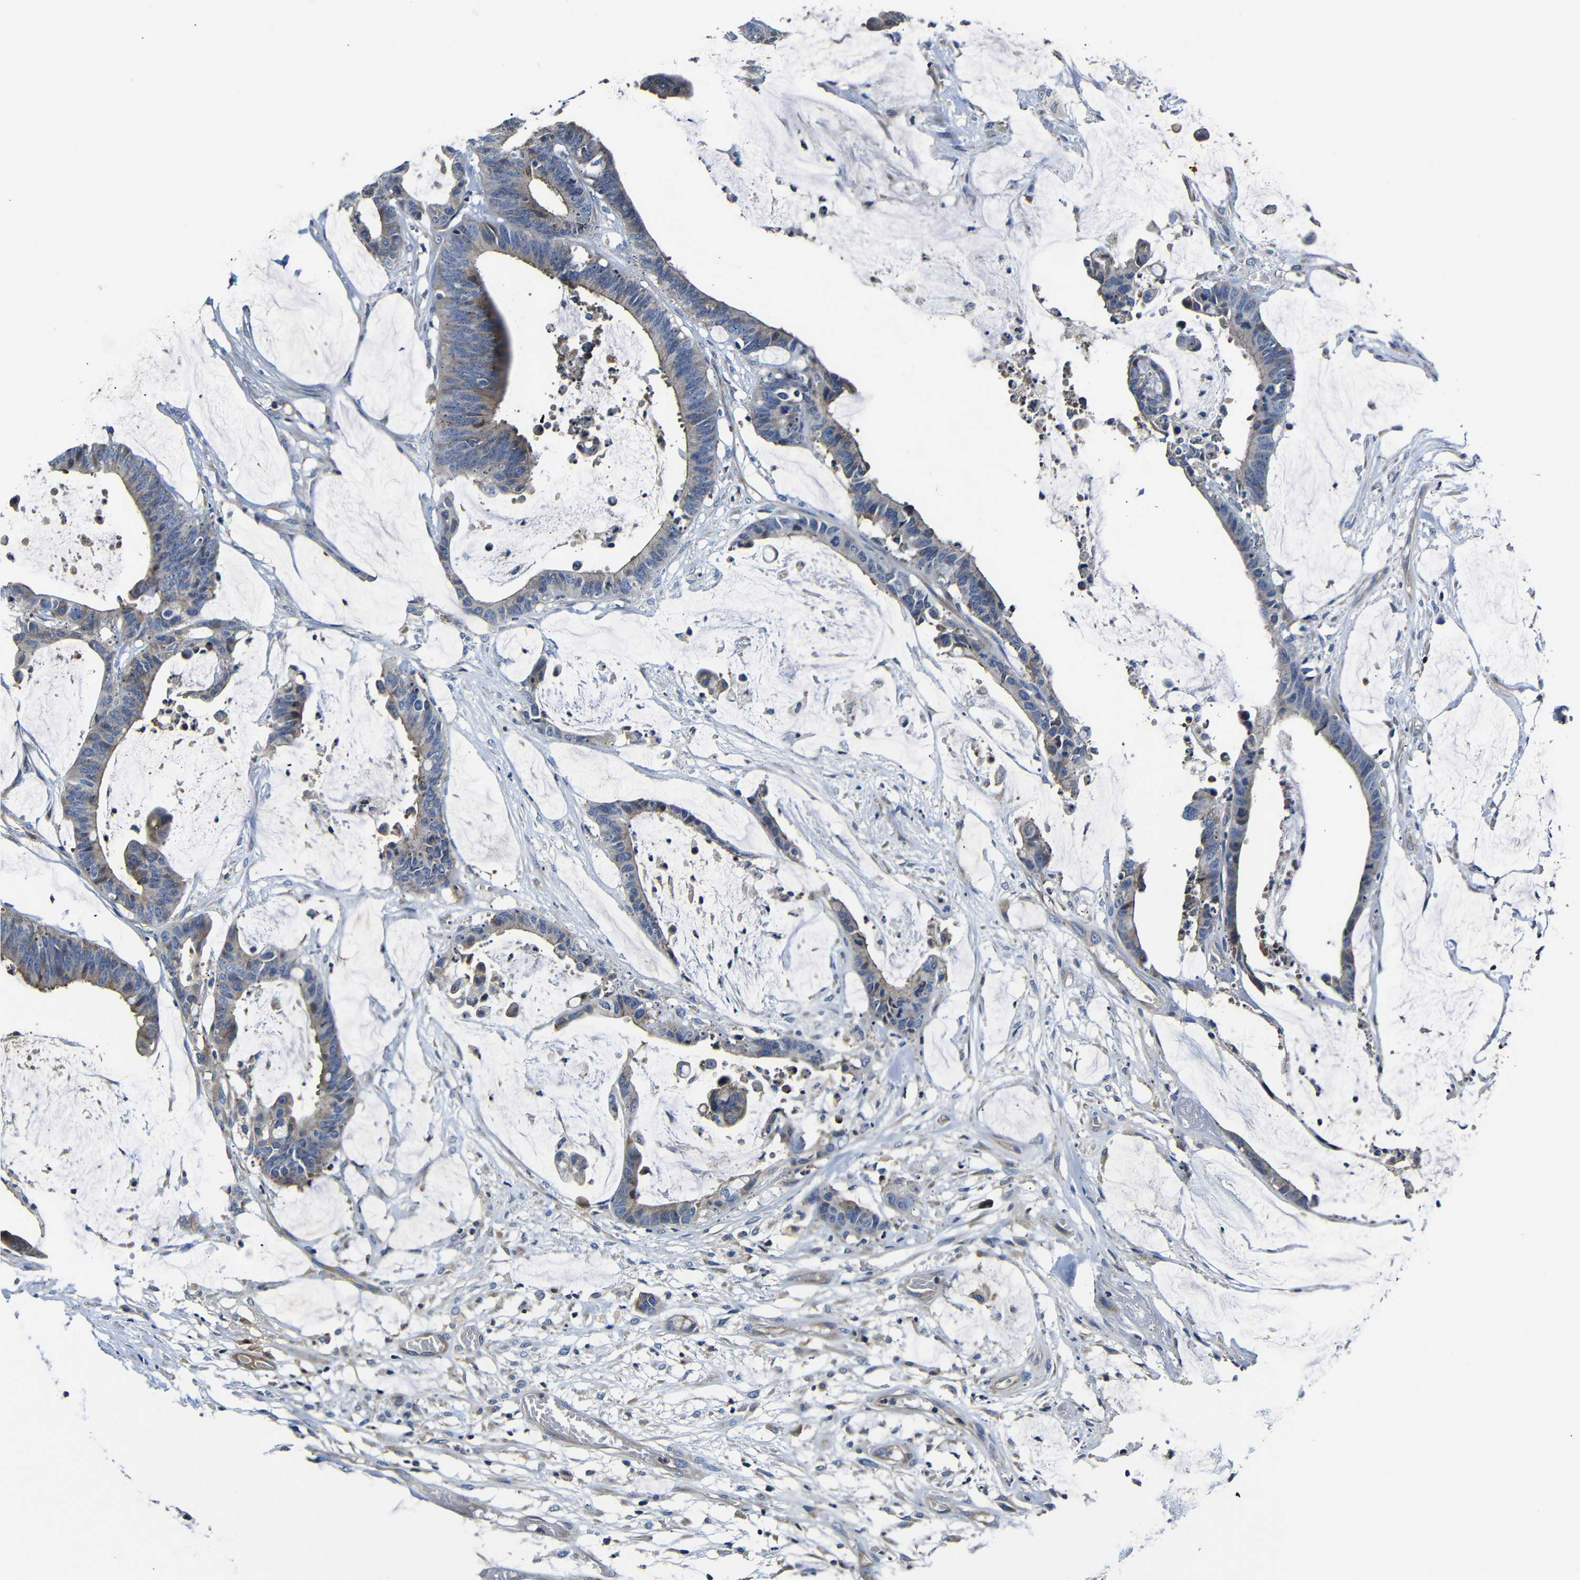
{"staining": {"intensity": "weak", "quantity": "25%-75%", "location": "cytoplasmic/membranous"}, "tissue": "colorectal cancer", "cell_type": "Tumor cells", "image_type": "cancer", "snomed": [{"axis": "morphology", "description": "Adenocarcinoma, NOS"}, {"axis": "topography", "description": "Rectum"}], "caption": "Immunohistochemical staining of colorectal cancer exhibits low levels of weak cytoplasmic/membranous protein staining in about 25%-75% of tumor cells. (DAB (3,3'-diaminobenzidine) IHC with brightfield microscopy, high magnification).", "gene": "AFDN", "patient": {"sex": "female", "age": 66}}